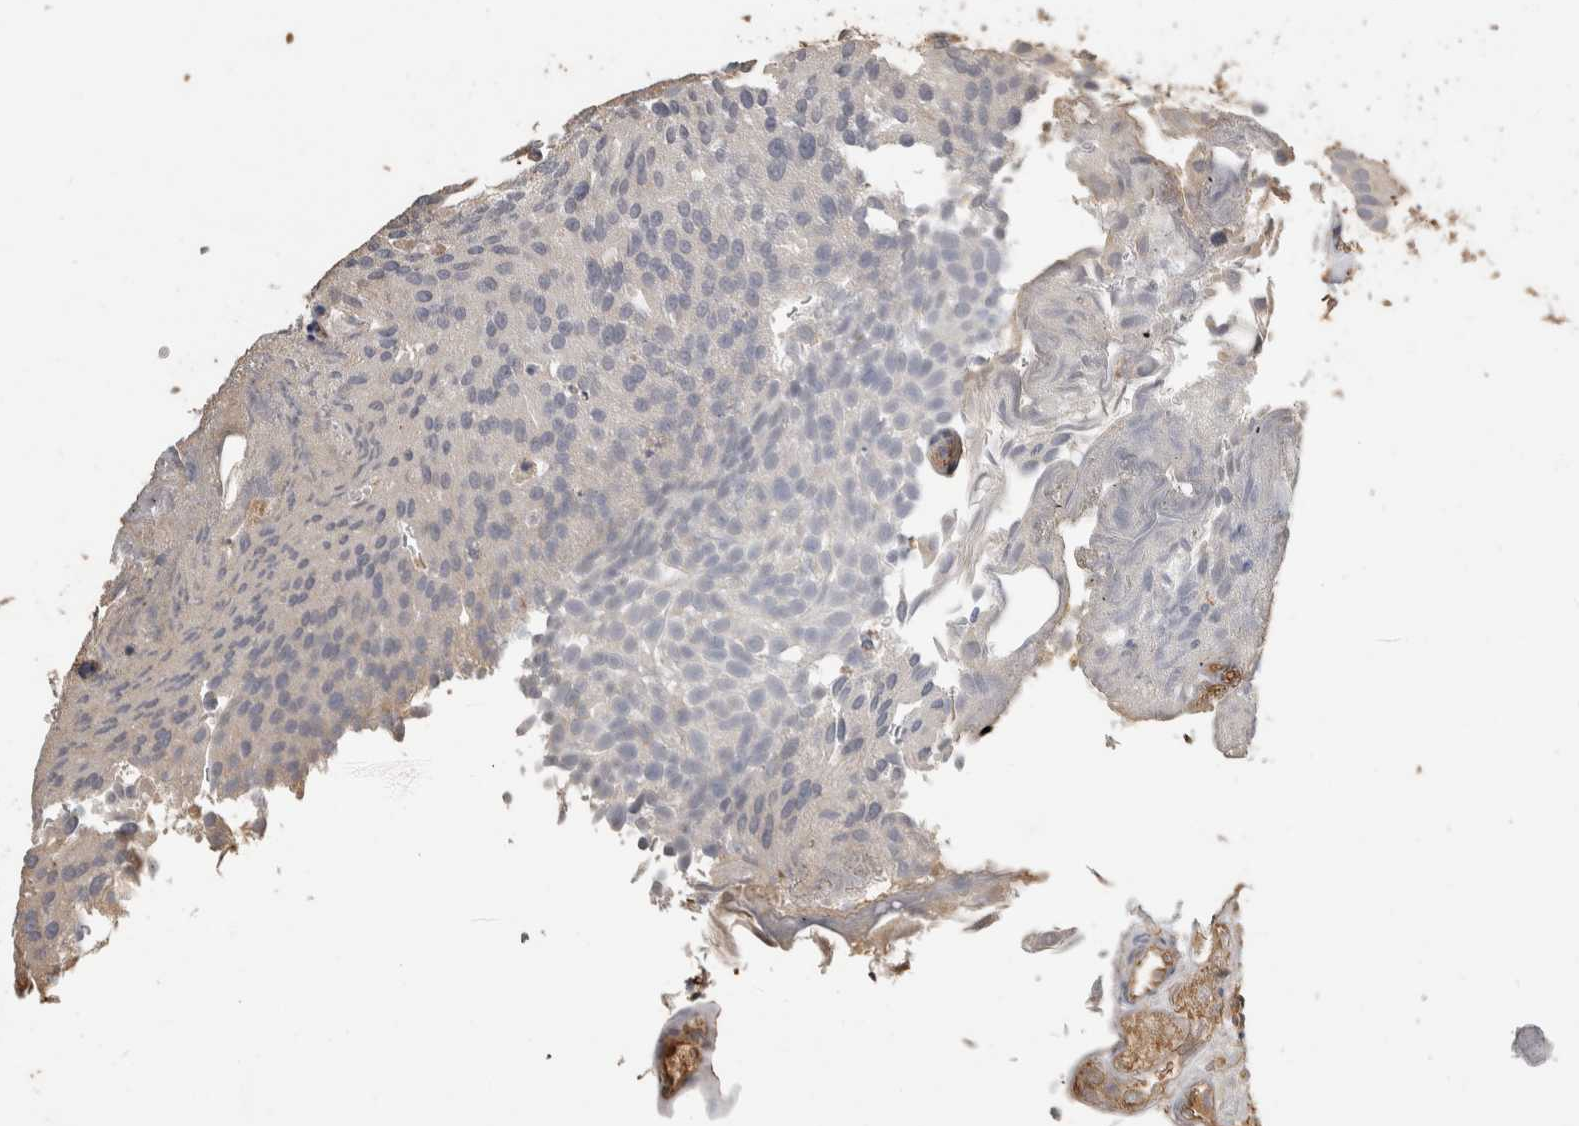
{"staining": {"intensity": "negative", "quantity": "none", "location": "none"}, "tissue": "urothelial cancer", "cell_type": "Tumor cells", "image_type": "cancer", "snomed": [{"axis": "morphology", "description": "Urothelial carcinoma, Low grade"}, {"axis": "topography", "description": "Urinary bladder"}], "caption": "DAB immunohistochemical staining of human urothelial carcinoma (low-grade) displays no significant staining in tumor cells. The staining is performed using DAB brown chromogen with nuclei counter-stained in using hematoxylin.", "gene": "REPS2", "patient": {"sex": "male", "age": 78}}